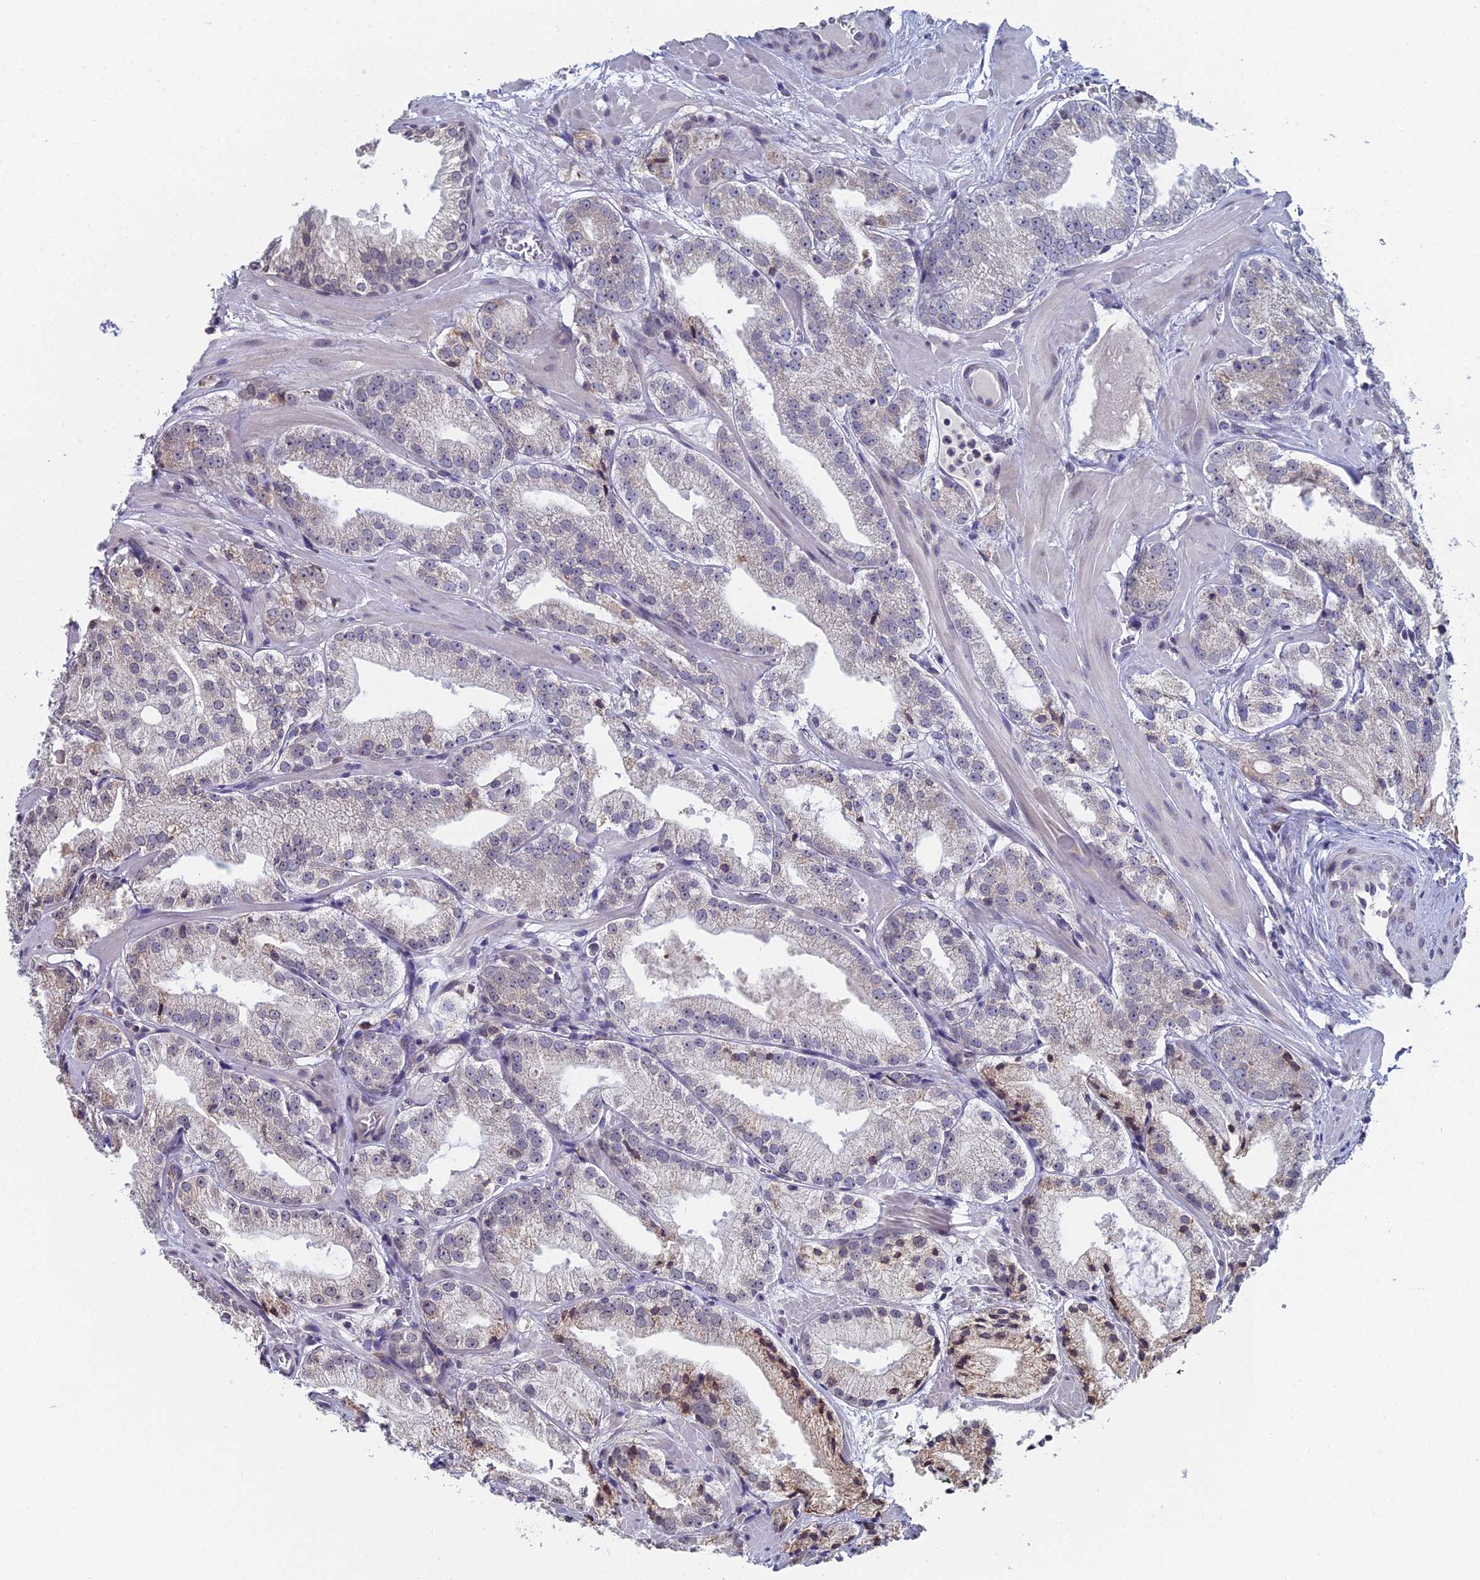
{"staining": {"intensity": "weak", "quantity": "<25%", "location": "cytoplasmic/membranous"}, "tissue": "prostate cancer", "cell_type": "Tumor cells", "image_type": "cancer", "snomed": [{"axis": "morphology", "description": "Adenocarcinoma, Low grade"}, {"axis": "topography", "description": "Prostate"}], "caption": "Immunohistochemistry (IHC) micrograph of neoplastic tissue: low-grade adenocarcinoma (prostate) stained with DAB exhibits no significant protein positivity in tumor cells.", "gene": "PRR22", "patient": {"sex": "male", "age": 60}}